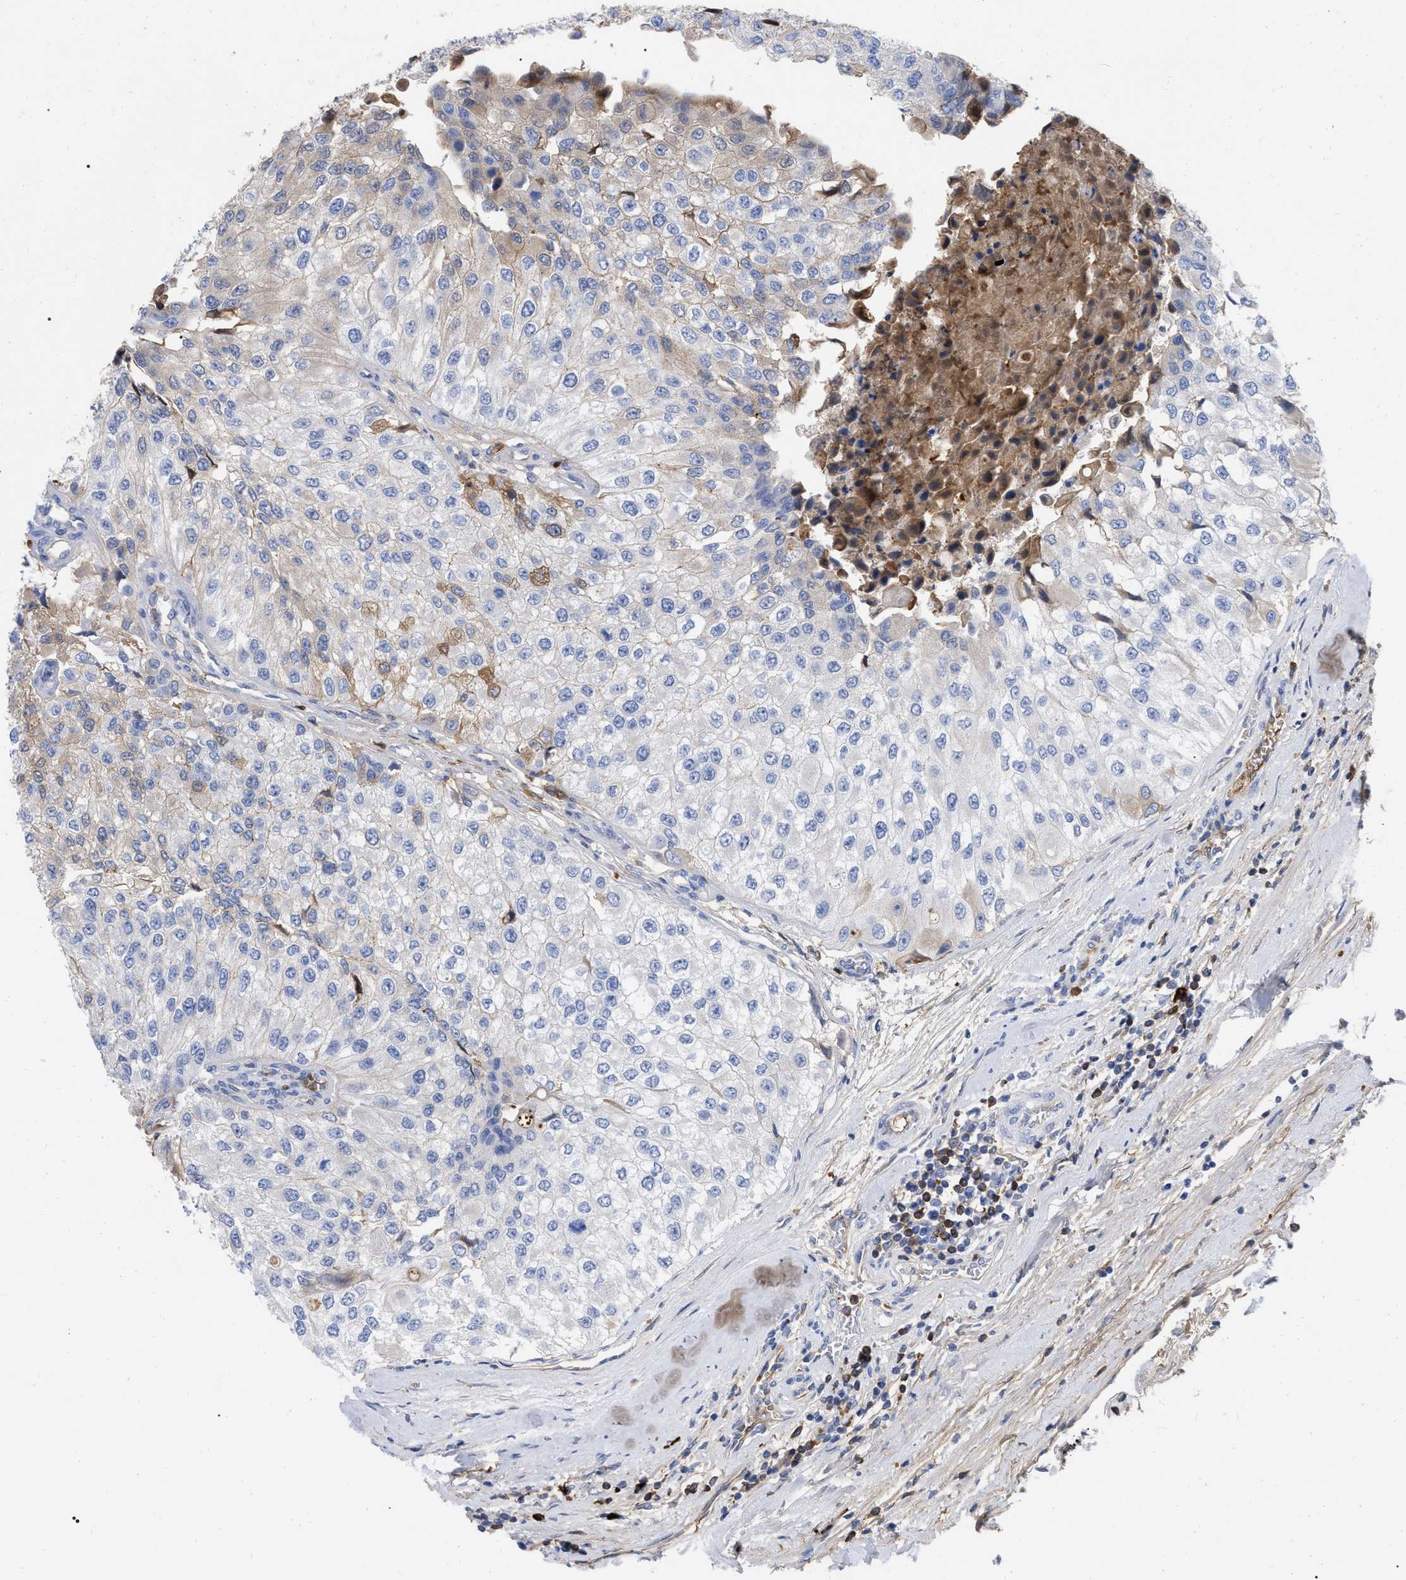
{"staining": {"intensity": "weak", "quantity": "<25%", "location": "cytoplasmic/membranous"}, "tissue": "urothelial cancer", "cell_type": "Tumor cells", "image_type": "cancer", "snomed": [{"axis": "morphology", "description": "Urothelial carcinoma, High grade"}, {"axis": "topography", "description": "Kidney"}, {"axis": "topography", "description": "Urinary bladder"}], "caption": "Urothelial carcinoma (high-grade) was stained to show a protein in brown. There is no significant positivity in tumor cells.", "gene": "IGHV5-51", "patient": {"sex": "male", "age": 77}}